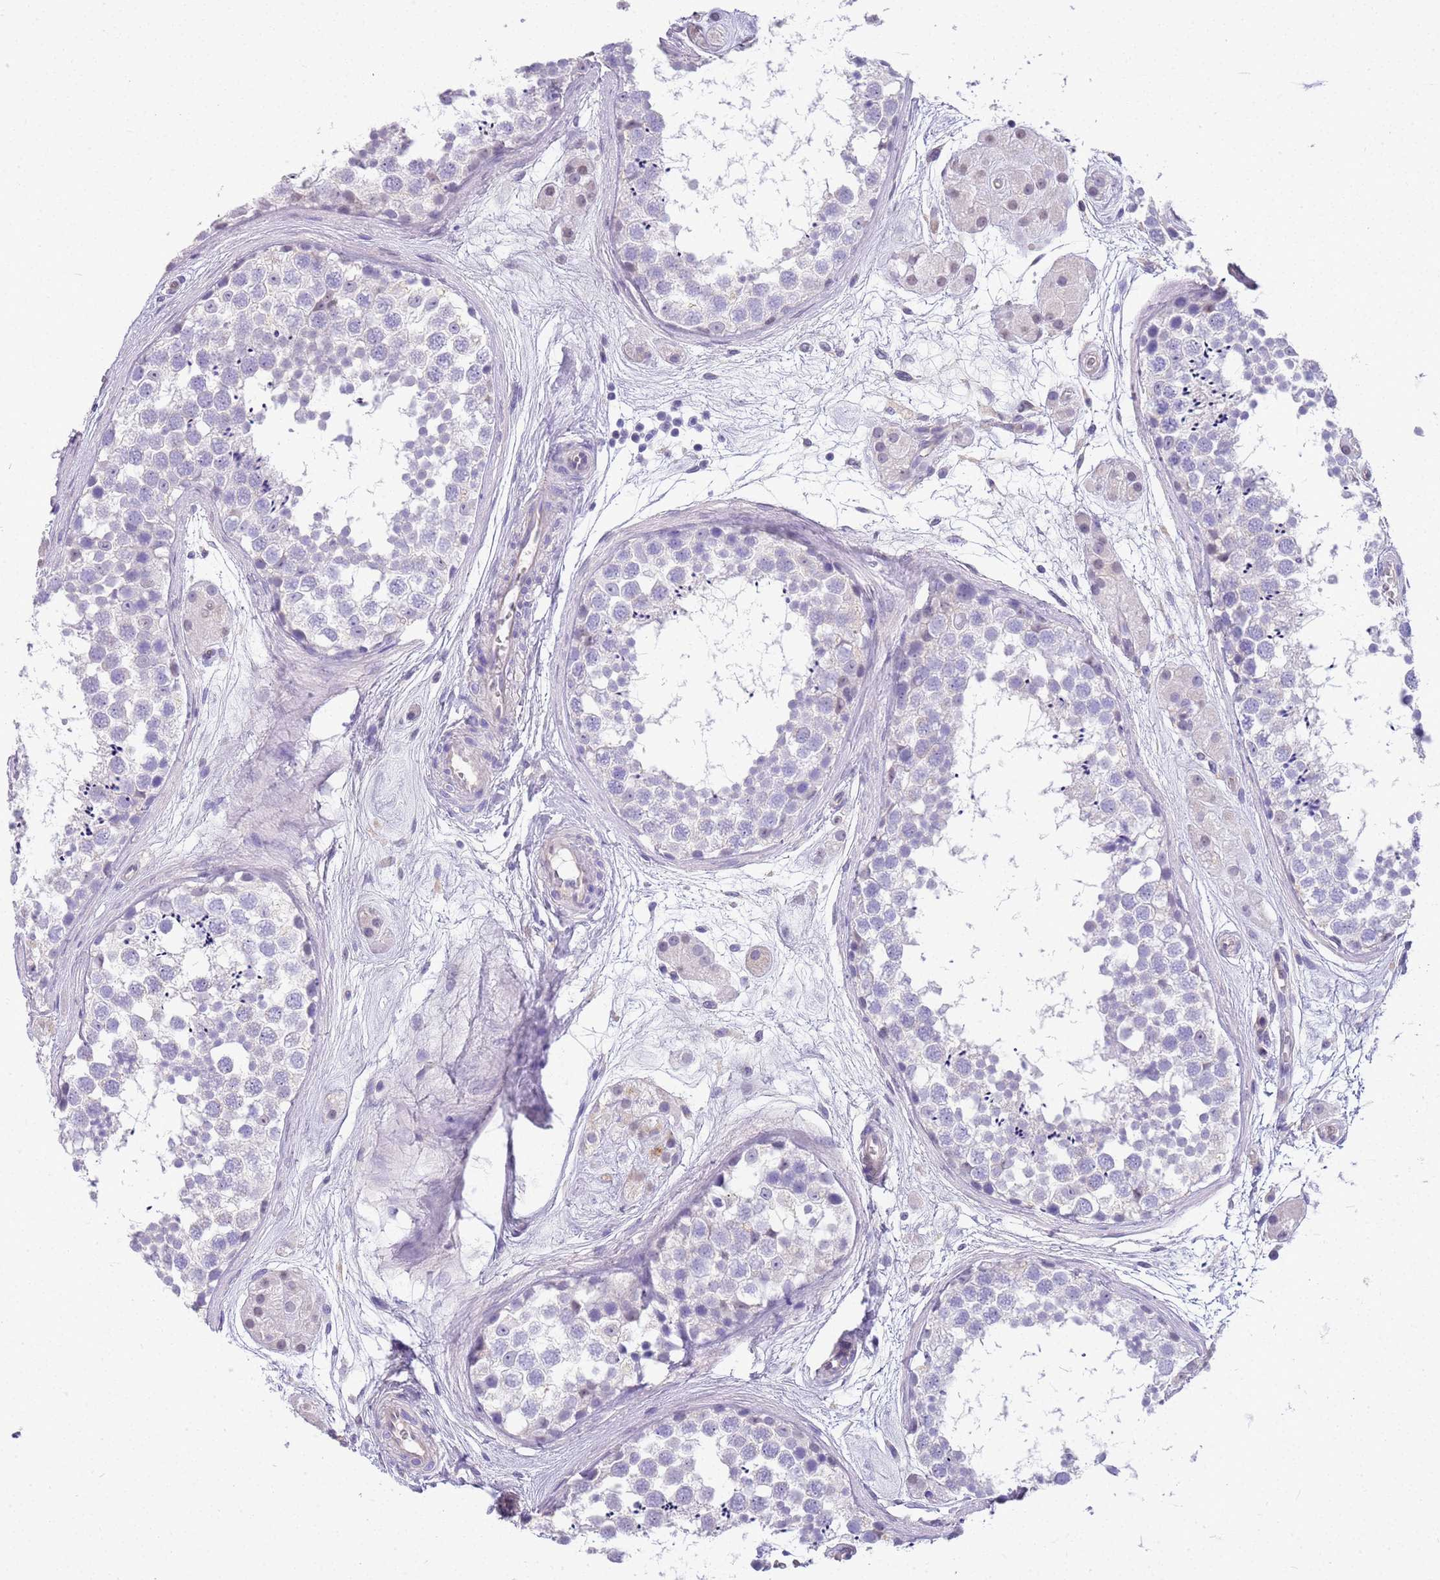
{"staining": {"intensity": "negative", "quantity": "none", "location": "none"}, "tissue": "testis", "cell_type": "Cells in seminiferous ducts", "image_type": "normal", "snomed": [{"axis": "morphology", "description": "Normal tissue, NOS"}, {"axis": "topography", "description": "Testis"}], "caption": "The image reveals no significant staining in cells in seminiferous ducts of testis.", "gene": "CTRC", "patient": {"sex": "male", "age": 56}}